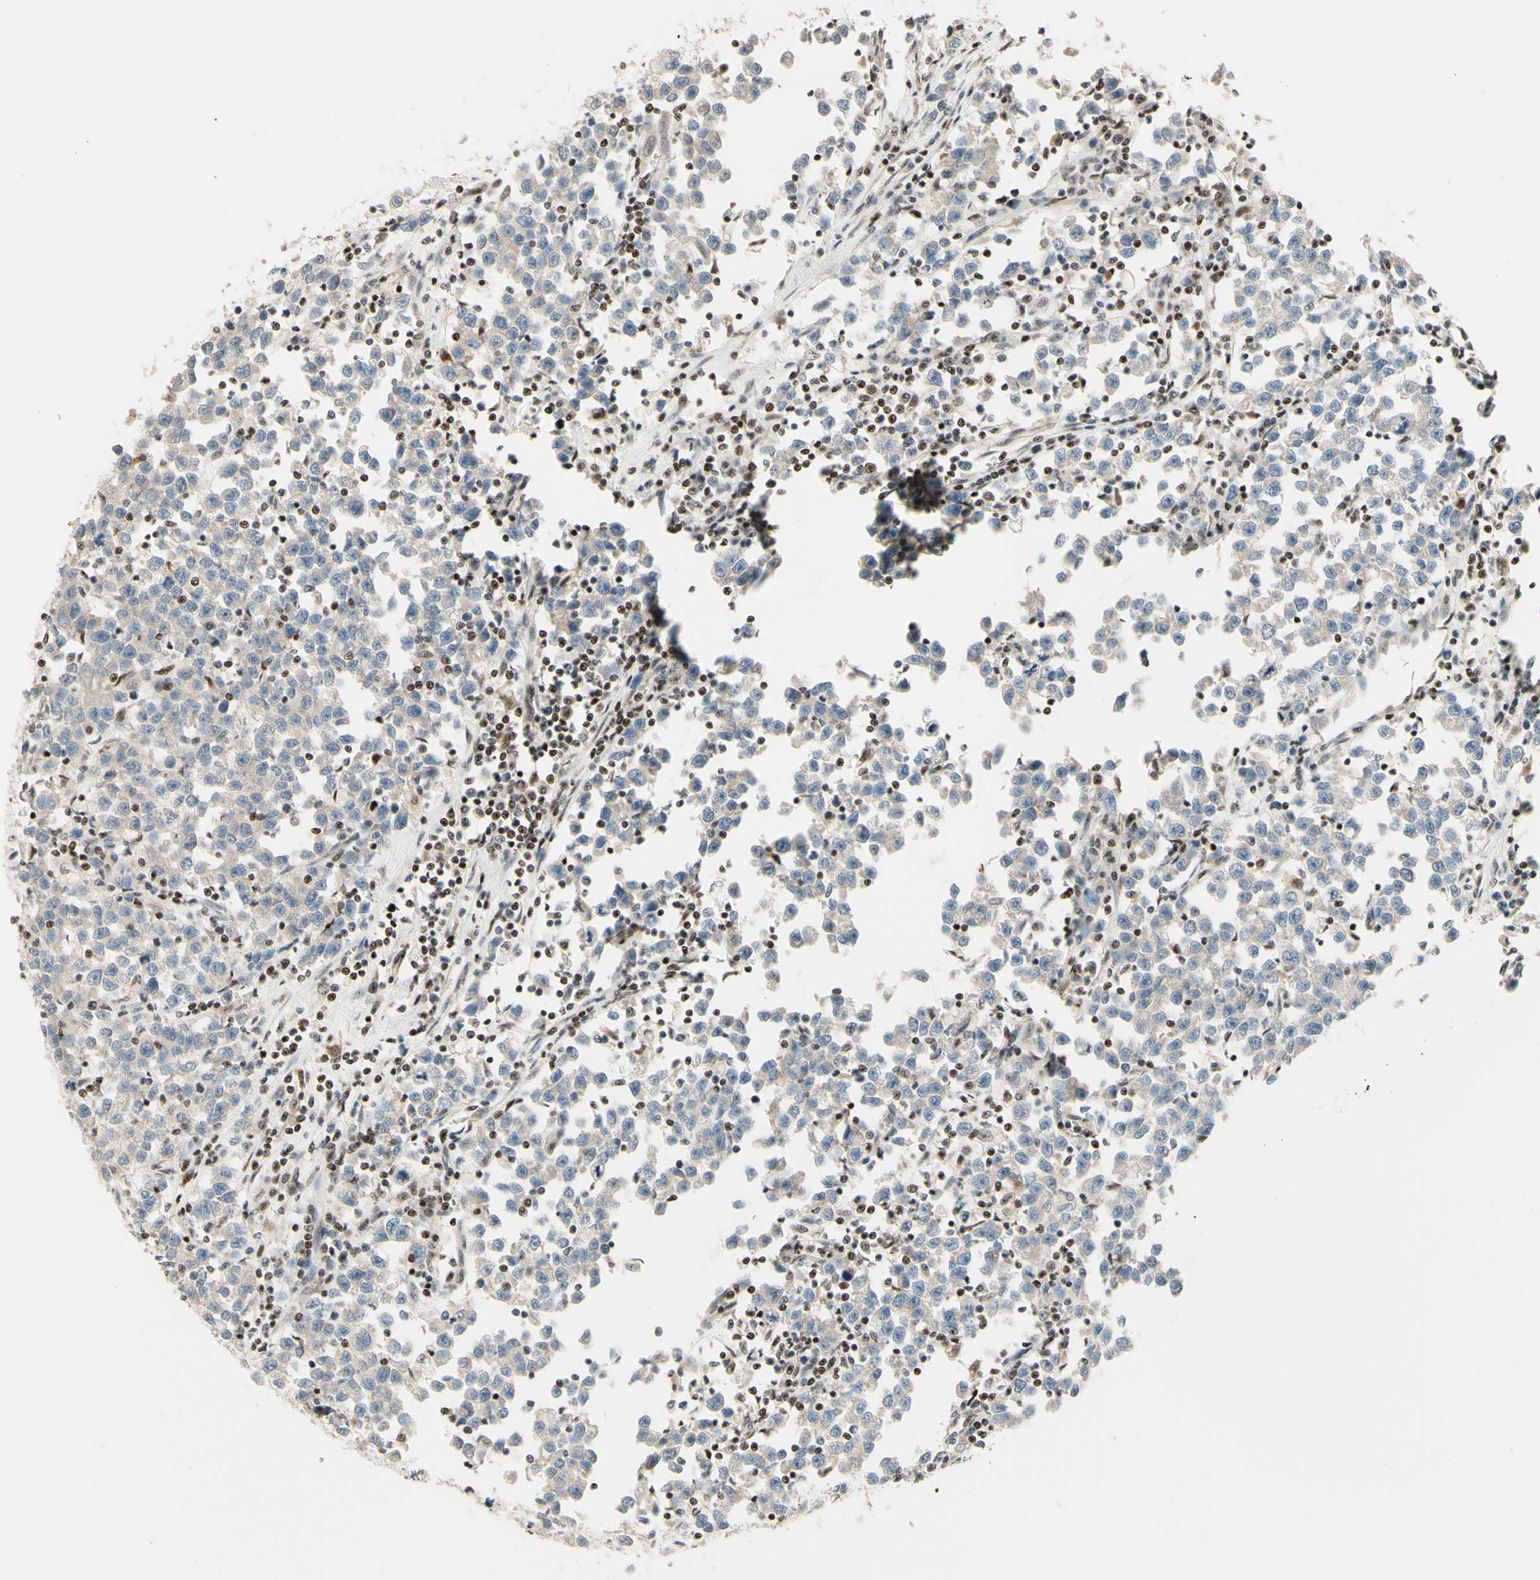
{"staining": {"intensity": "negative", "quantity": "none", "location": "none"}, "tissue": "testis cancer", "cell_type": "Tumor cells", "image_type": "cancer", "snomed": [{"axis": "morphology", "description": "Seminoma, NOS"}, {"axis": "topography", "description": "Testis"}], "caption": "The IHC micrograph has no significant staining in tumor cells of seminoma (testis) tissue. Brightfield microscopy of immunohistochemistry (IHC) stained with DAB (3,3'-diaminobenzidine) (brown) and hematoxylin (blue), captured at high magnification.", "gene": "CDKL5", "patient": {"sex": "male", "age": 43}}